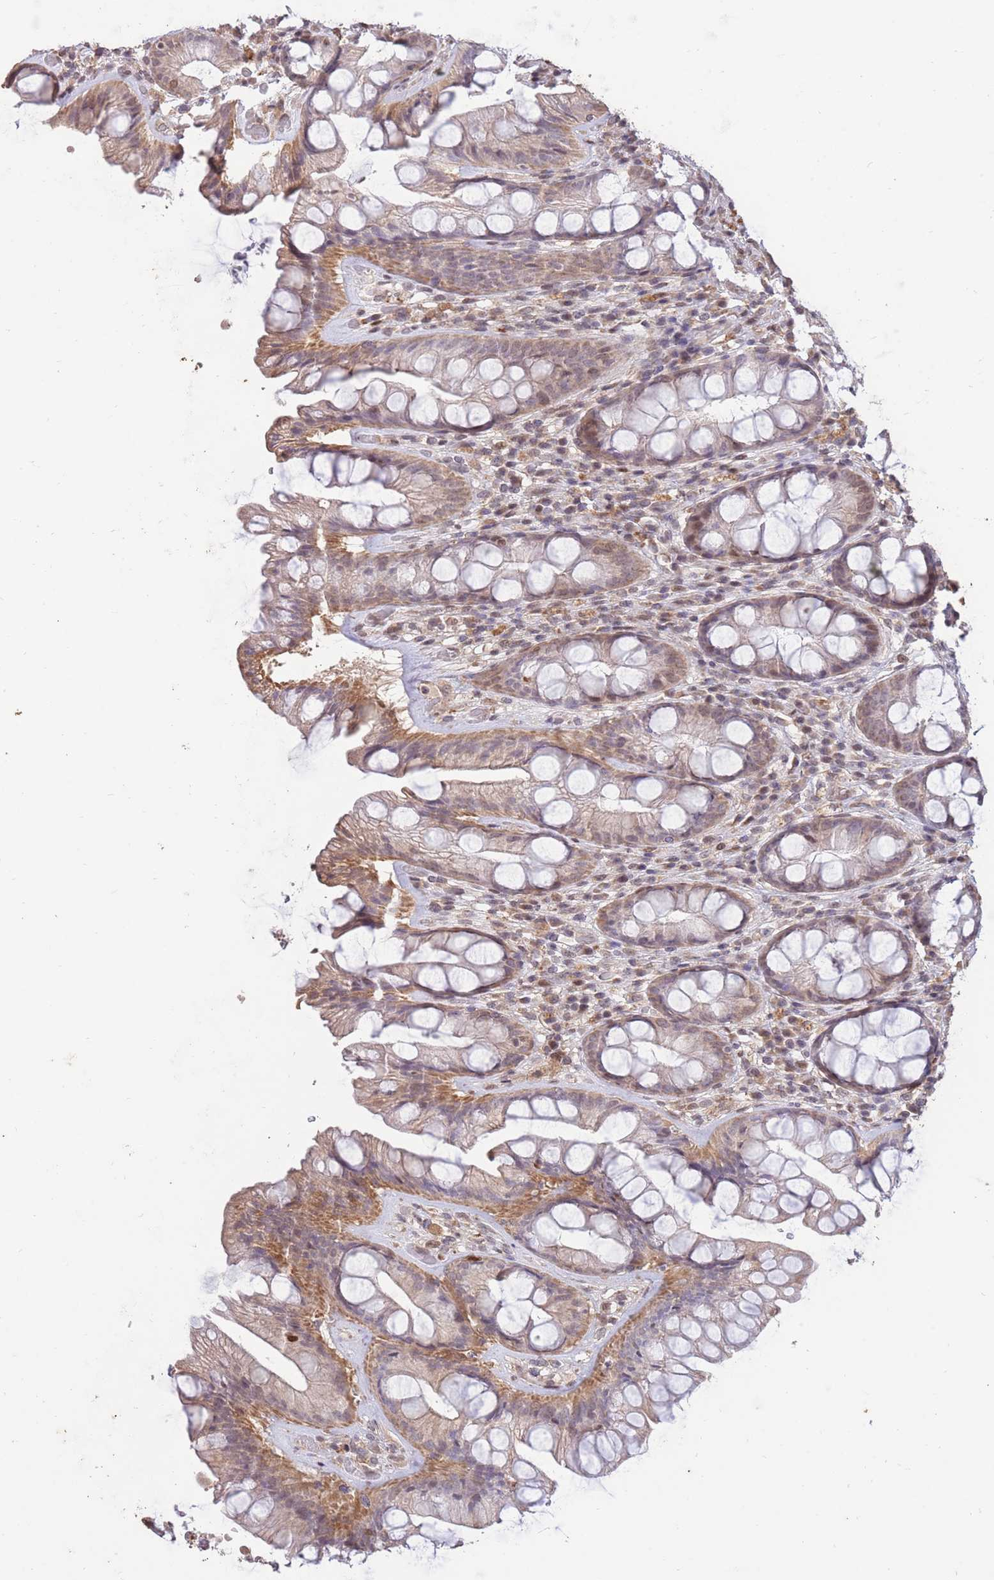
{"staining": {"intensity": "moderate", "quantity": ">75%", "location": "cytoplasmic/membranous"}, "tissue": "rectum", "cell_type": "Glandular cells", "image_type": "normal", "snomed": [{"axis": "morphology", "description": "Normal tissue, NOS"}, {"axis": "topography", "description": "Rectum"}], "caption": "Rectum stained with DAB (3,3'-diaminobenzidine) immunohistochemistry (IHC) demonstrates medium levels of moderate cytoplasmic/membranous positivity in approximately >75% of glandular cells. (brown staining indicates protein expression, while blue staining denotes nuclei).", "gene": "RGS14", "patient": {"sex": "male", "age": 74}}